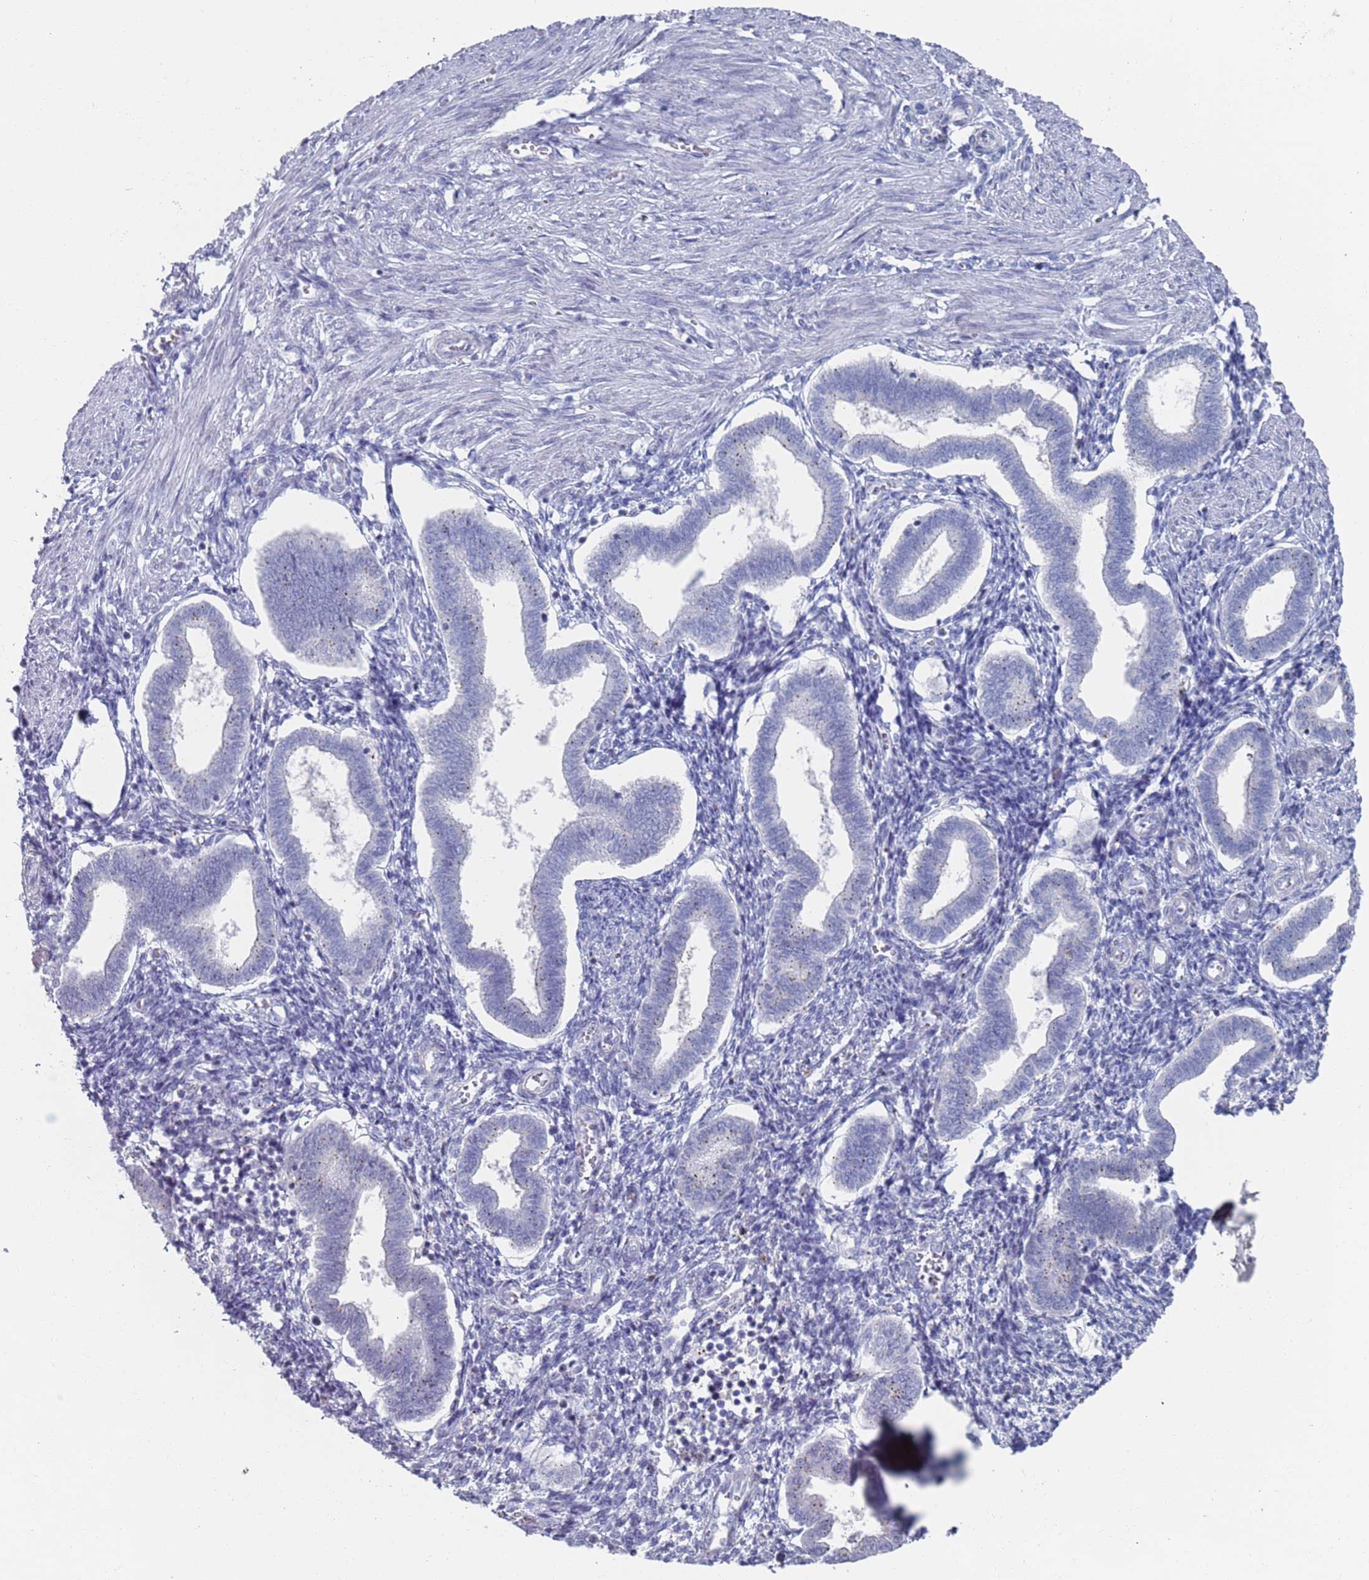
{"staining": {"intensity": "negative", "quantity": "none", "location": "none"}, "tissue": "endometrium", "cell_type": "Cells in endometrial stroma", "image_type": "normal", "snomed": [{"axis": "morphology", "description": "Normal tissue, NOS"}, {"axis": "topography", "description": "Endometrium"}], "caption": "DAB immunohistochemical staining of unremarkable human endometrium shows no significant expression in cells in endometrial stroma. (DAB (3,3'-diaminobenzidine) IHC with hematoxylin counter stain).", "gene": "MAT1A", "patient": {"sex": "female", "age": 24}}